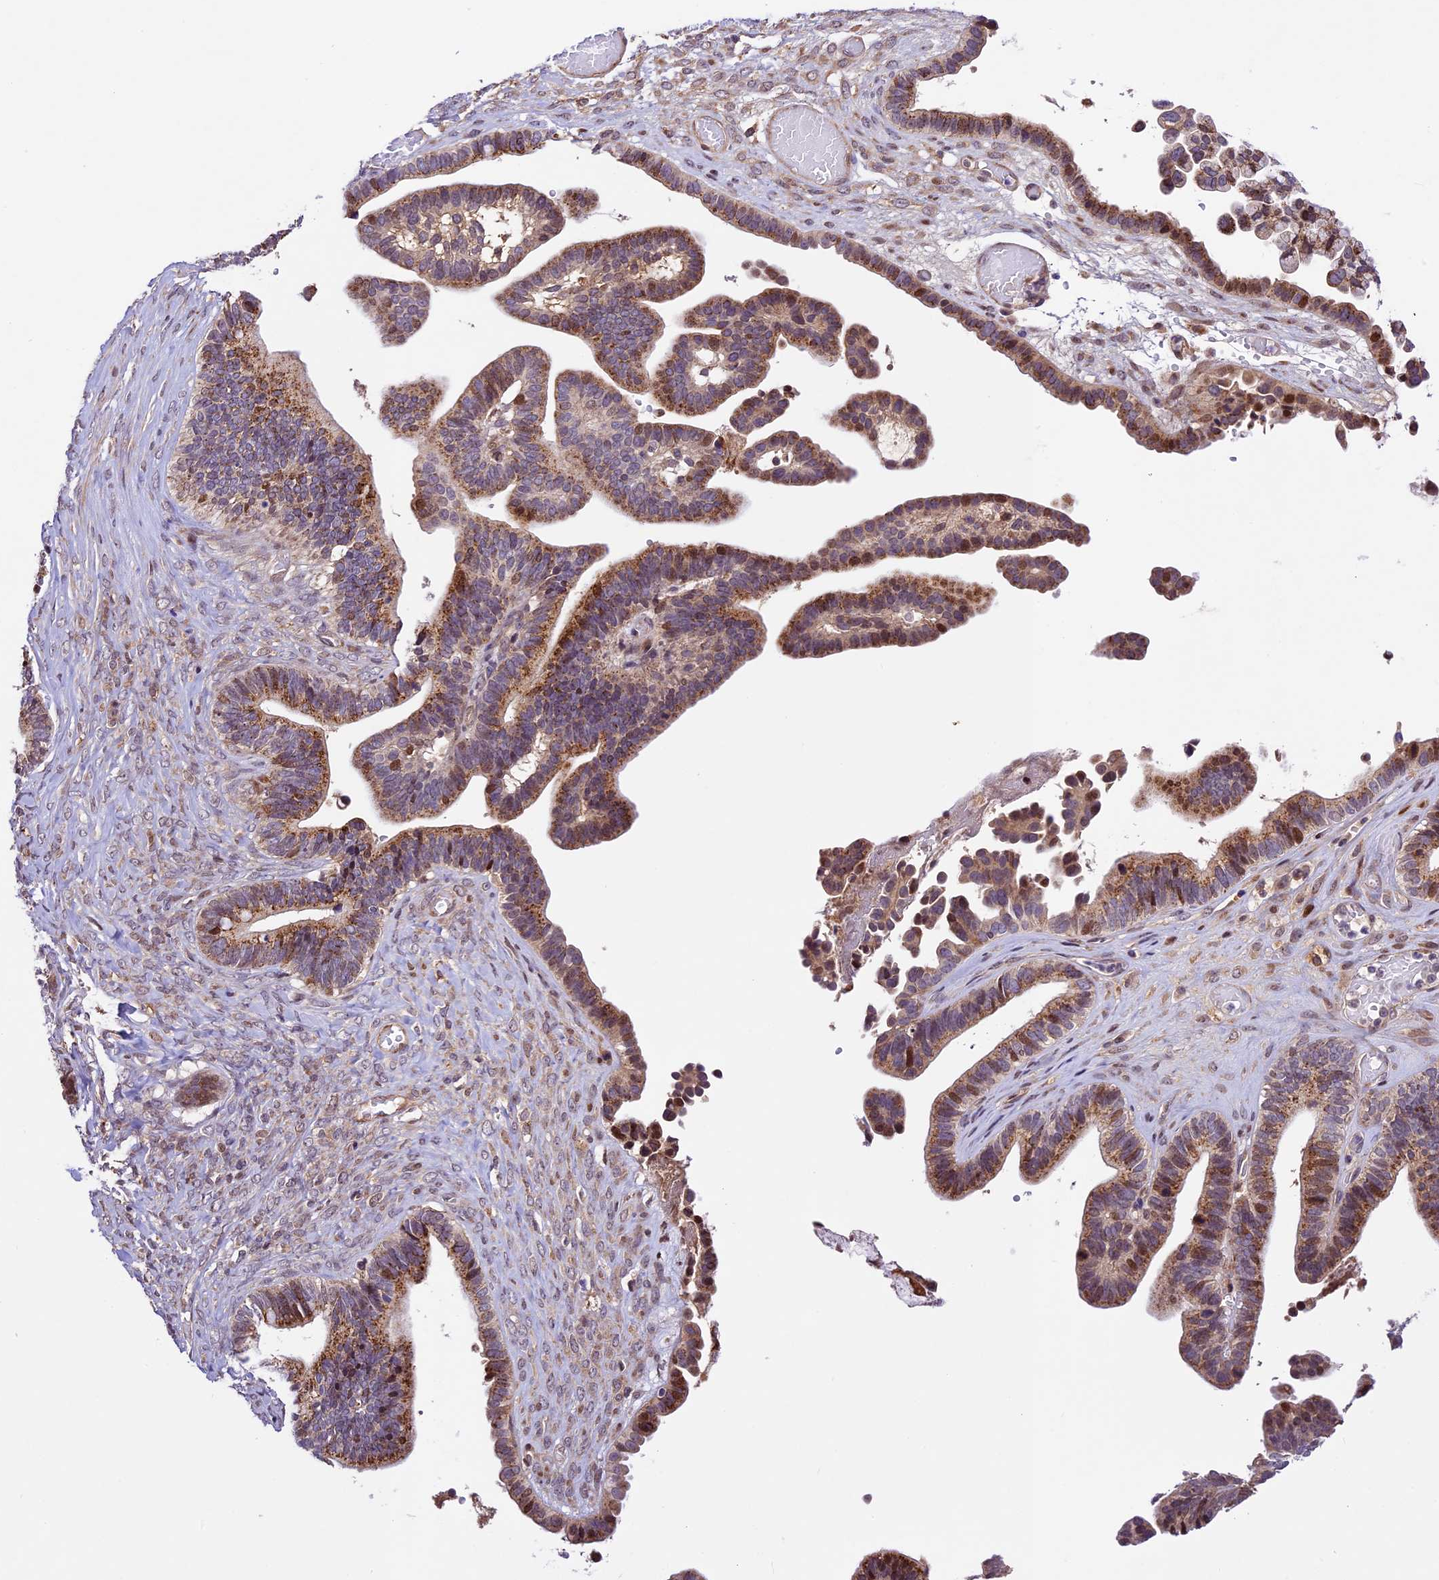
{"staining": {"intensity": "moderate", "quantity": ">75%", "location": "cytoplasmic/membranous,nuclear"}, "tissue": "ovarian cancer", "cell_type": "Tumor cells", "image_type": "cancer", "snomed": [{"axis": "morphology", "description": "Cystadenocarcinoma, serous, NOS"}, {"axis": "topography", "description": "Ovary"}], "caption": "A high-resolution image shows immunohistochemistry staining of serous cystadenocarcinoma (ovarian), which exhibits moderate cytoplasmic/membranous and nuclear staining in approximately >75% of tumor cells. Nuclei are stained in blue.", "gene": "CCSER1", "patient": {"sex": "female", "age": 56}}